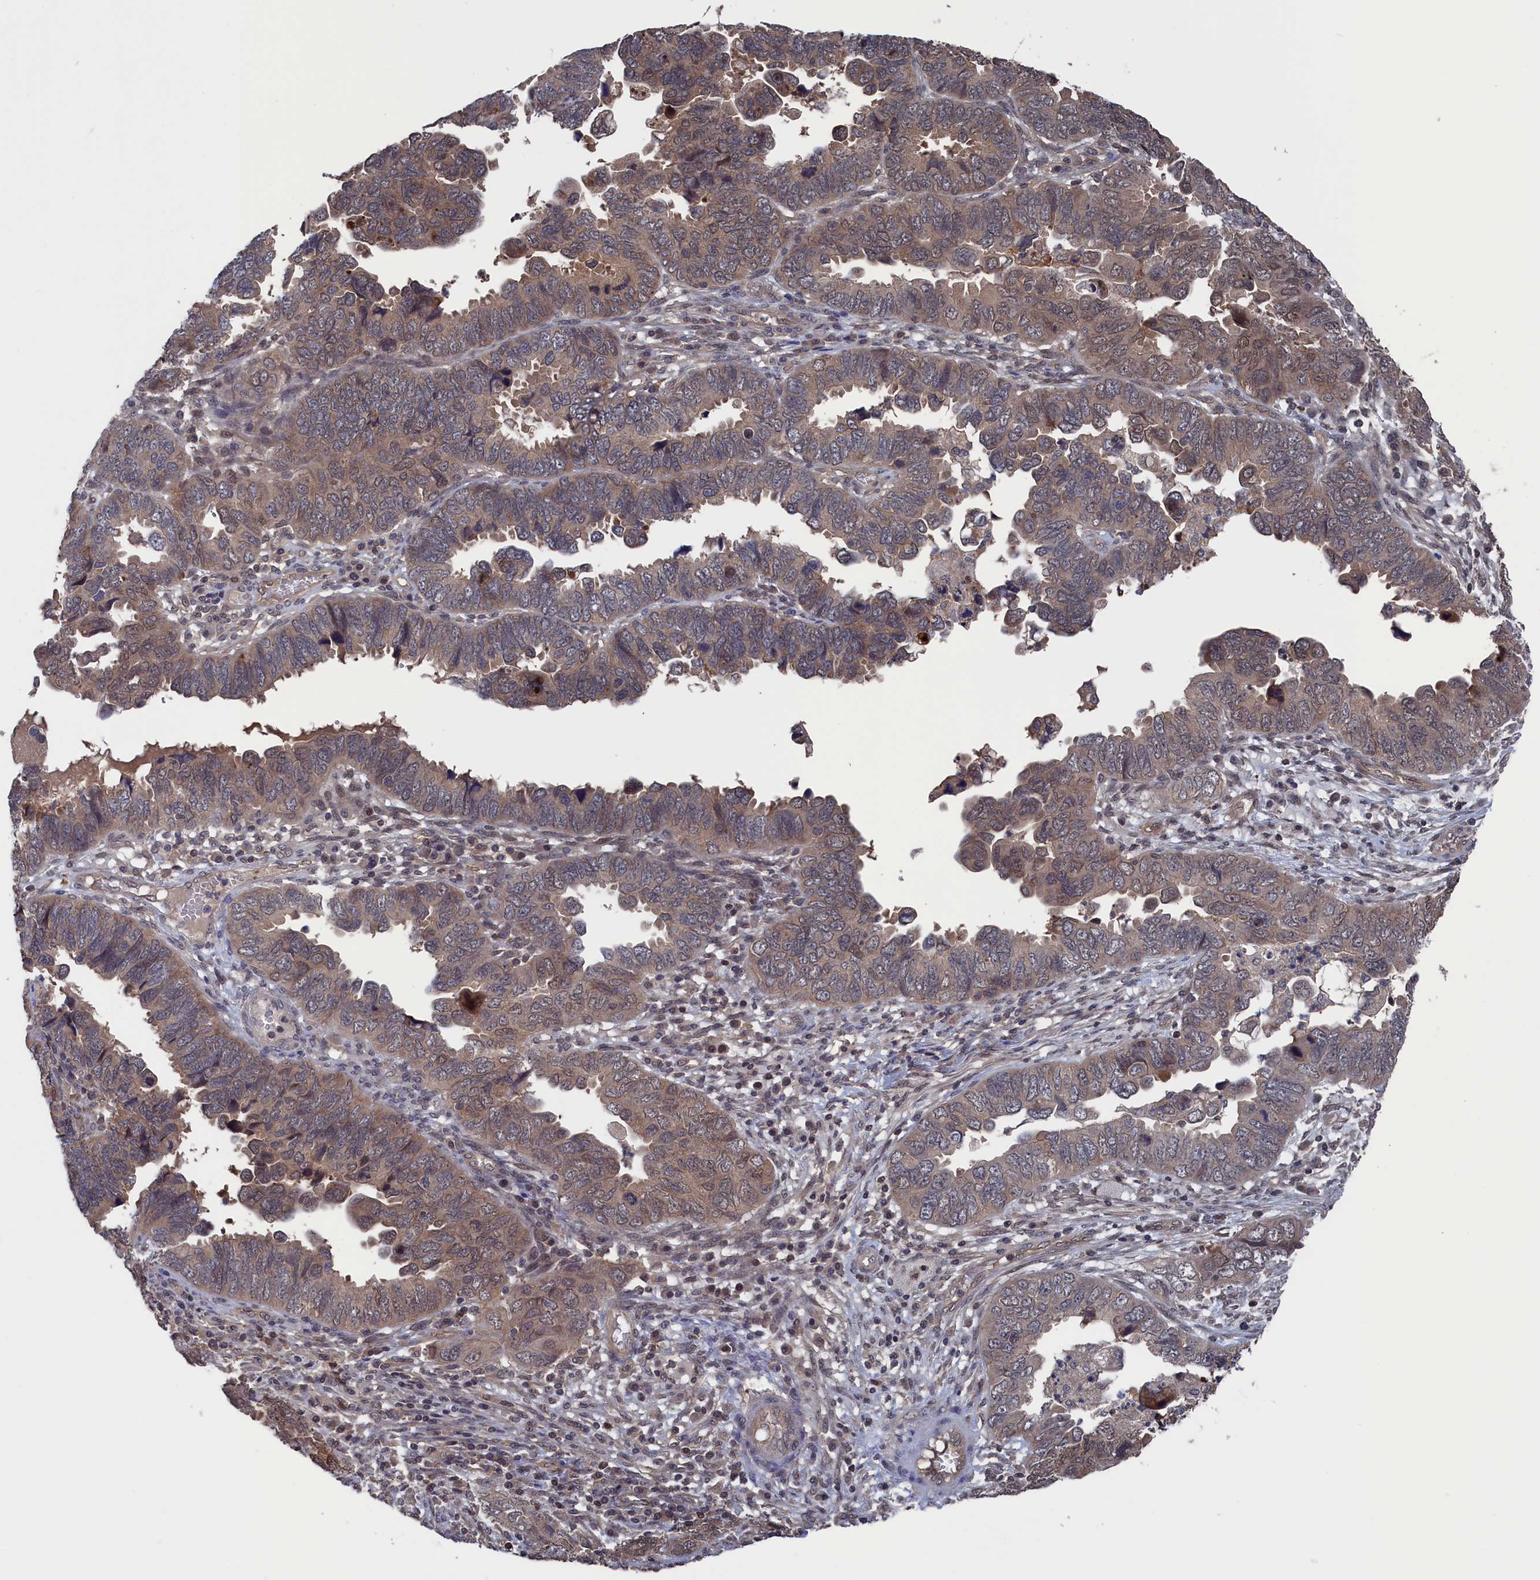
{"staining": {"intensity": "moderate", "quantity": ">75%", "location": "cytoplasmic/membranous"}, "tissue": "endometrial cancer", "cell_type": "Tumor cells", "image_type": "cancer", "snomed": [{"axis": "morphology", "description": "Adenocarcinoma, NOS"}, {"axis": "topography", "description": "Endometrium"}], "caption": "An image of endometrial cancer (adenocarcinoma) stained for a protein reveals moderate cytoplasmic/membranous brown staining in tumor cells.", "gene": "NUTF2", "patient": {"sex": "female", "age": 79}}